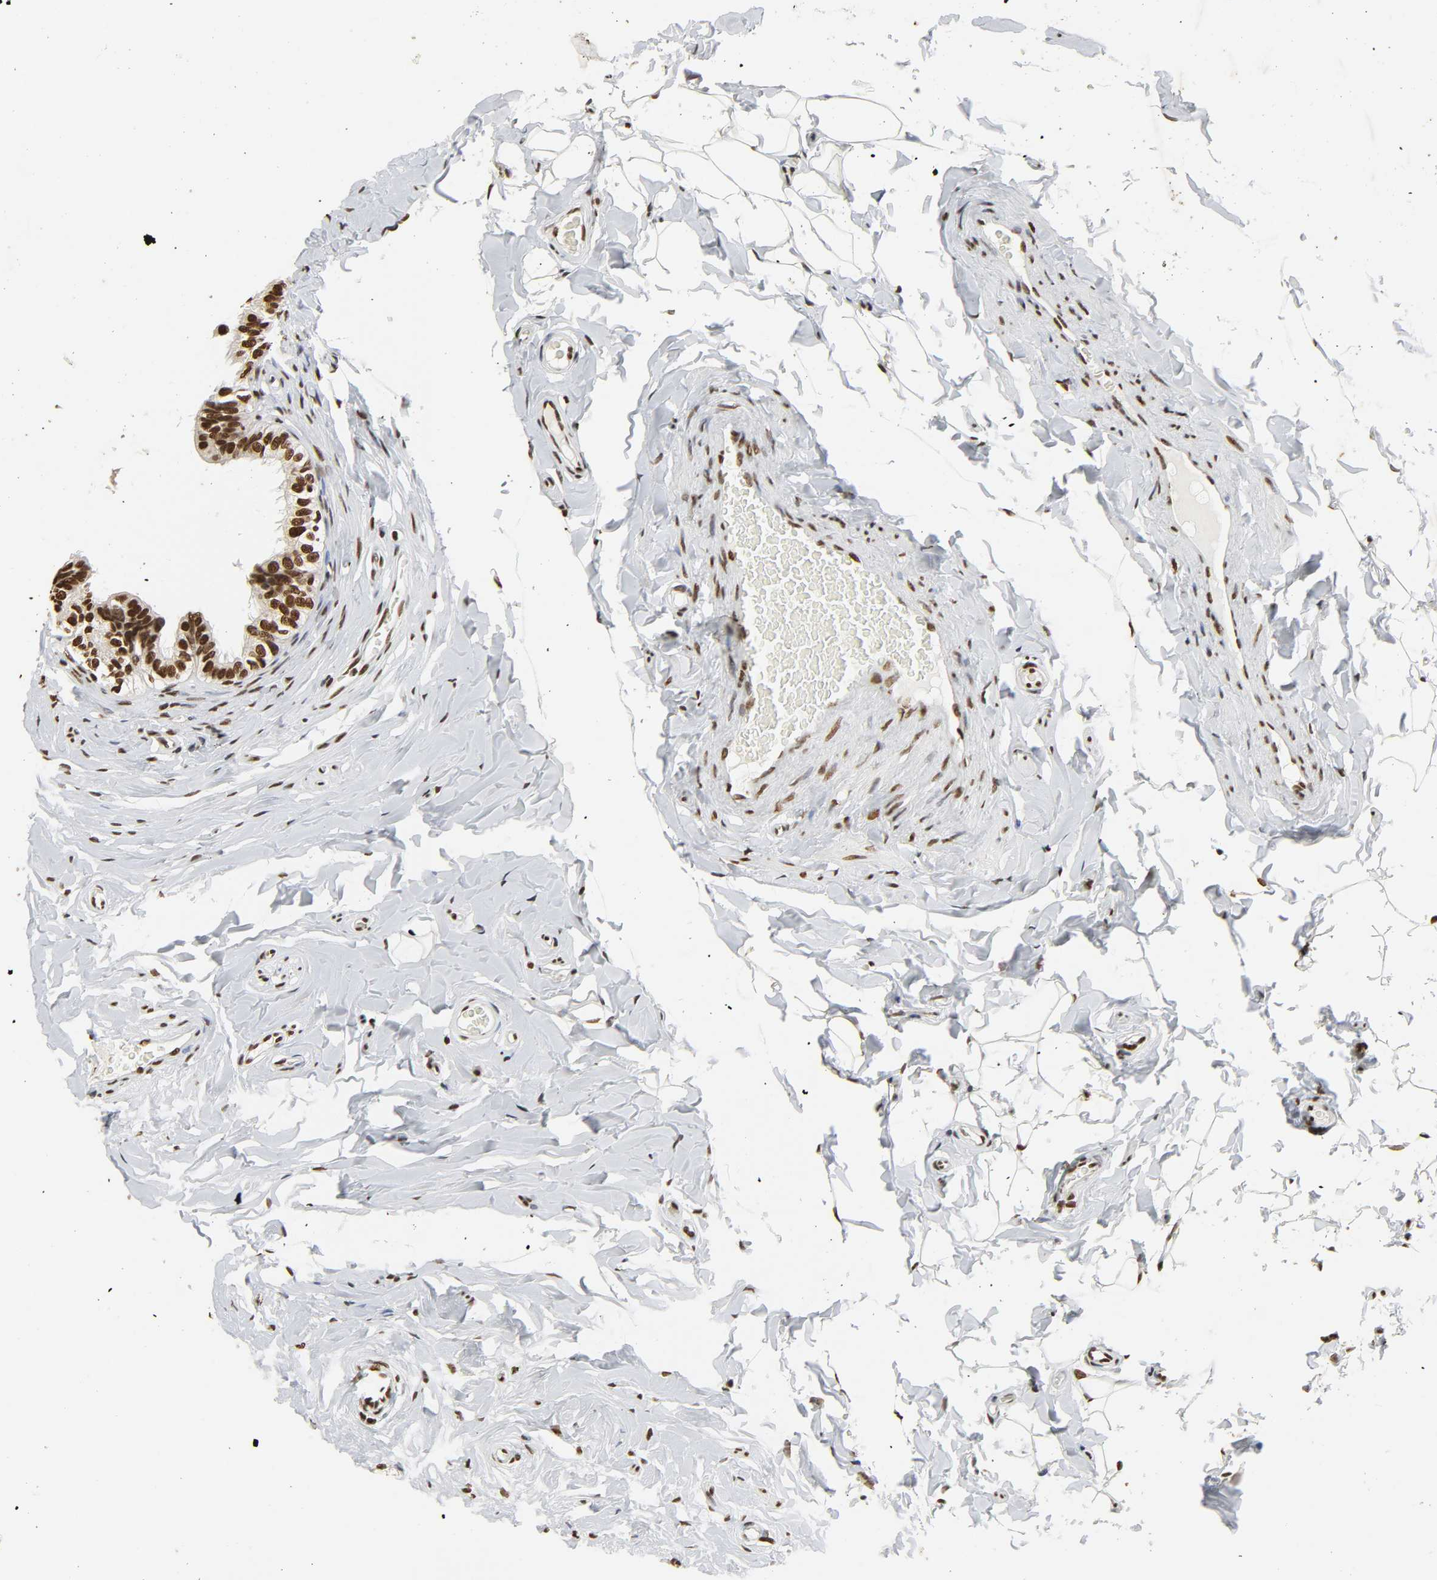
{"staining": {"intensity": "strong", "quantity": ">75%", "location": "nuclear"}, "tissue": "epididymis", "cell_type": "Glandular cells", "image_type": "normal", "snomed": [{"axis": "morphology", "description": "Normal tissue, NOS"}, {"axis": "topography", "description": "Epididymis"}], "caption": "Strong nuclear positivity is identified in about >75% of glandular cells in unremarkable epididymis.", "gene": "HNRNPC", "patient": {"sex": "male", "age": 26}}